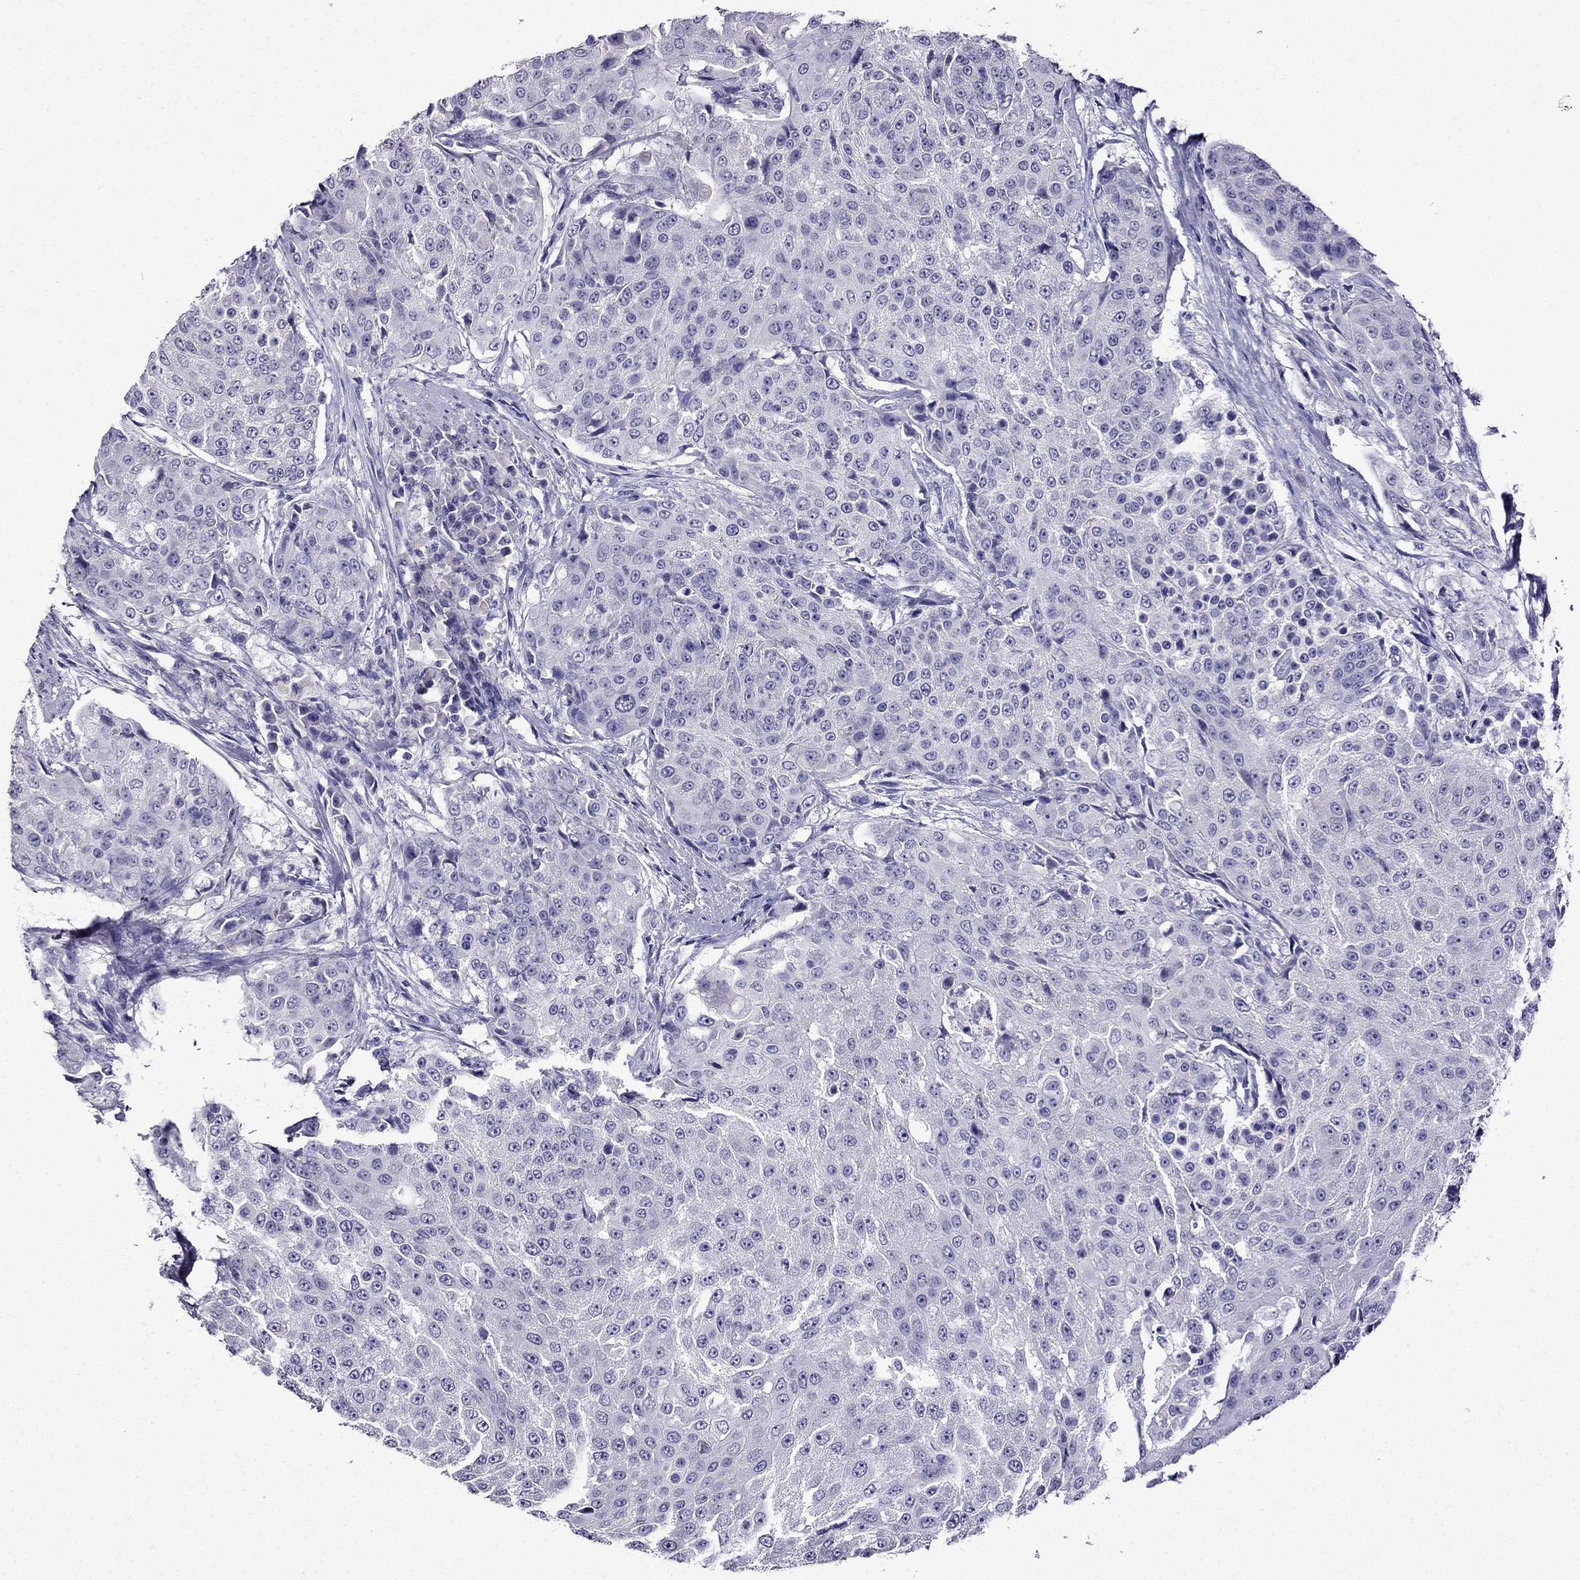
{"staining": {"intensity": "negative", "quantity": "none", "location": "none"}, "tissue": "urothelial cancer", "cell_type": "Tumor cells", "image_type": "cancer", "snomed": [{"axis": "morphology", "description": "Urothelial carcinoma, High grade"}, {"axis": "topography", "description": "Urinary bladder"}], "caption": "Urothelial cancer was stained to show a protein in brown. There is no significant positivity in tumor cells. (DAB (3,3'-diaminobenzidine) immunohistochemistry with hematoxylin counter stain).", "gene": "DNAH17", "patient": {"sex": "female", "age": 63}}